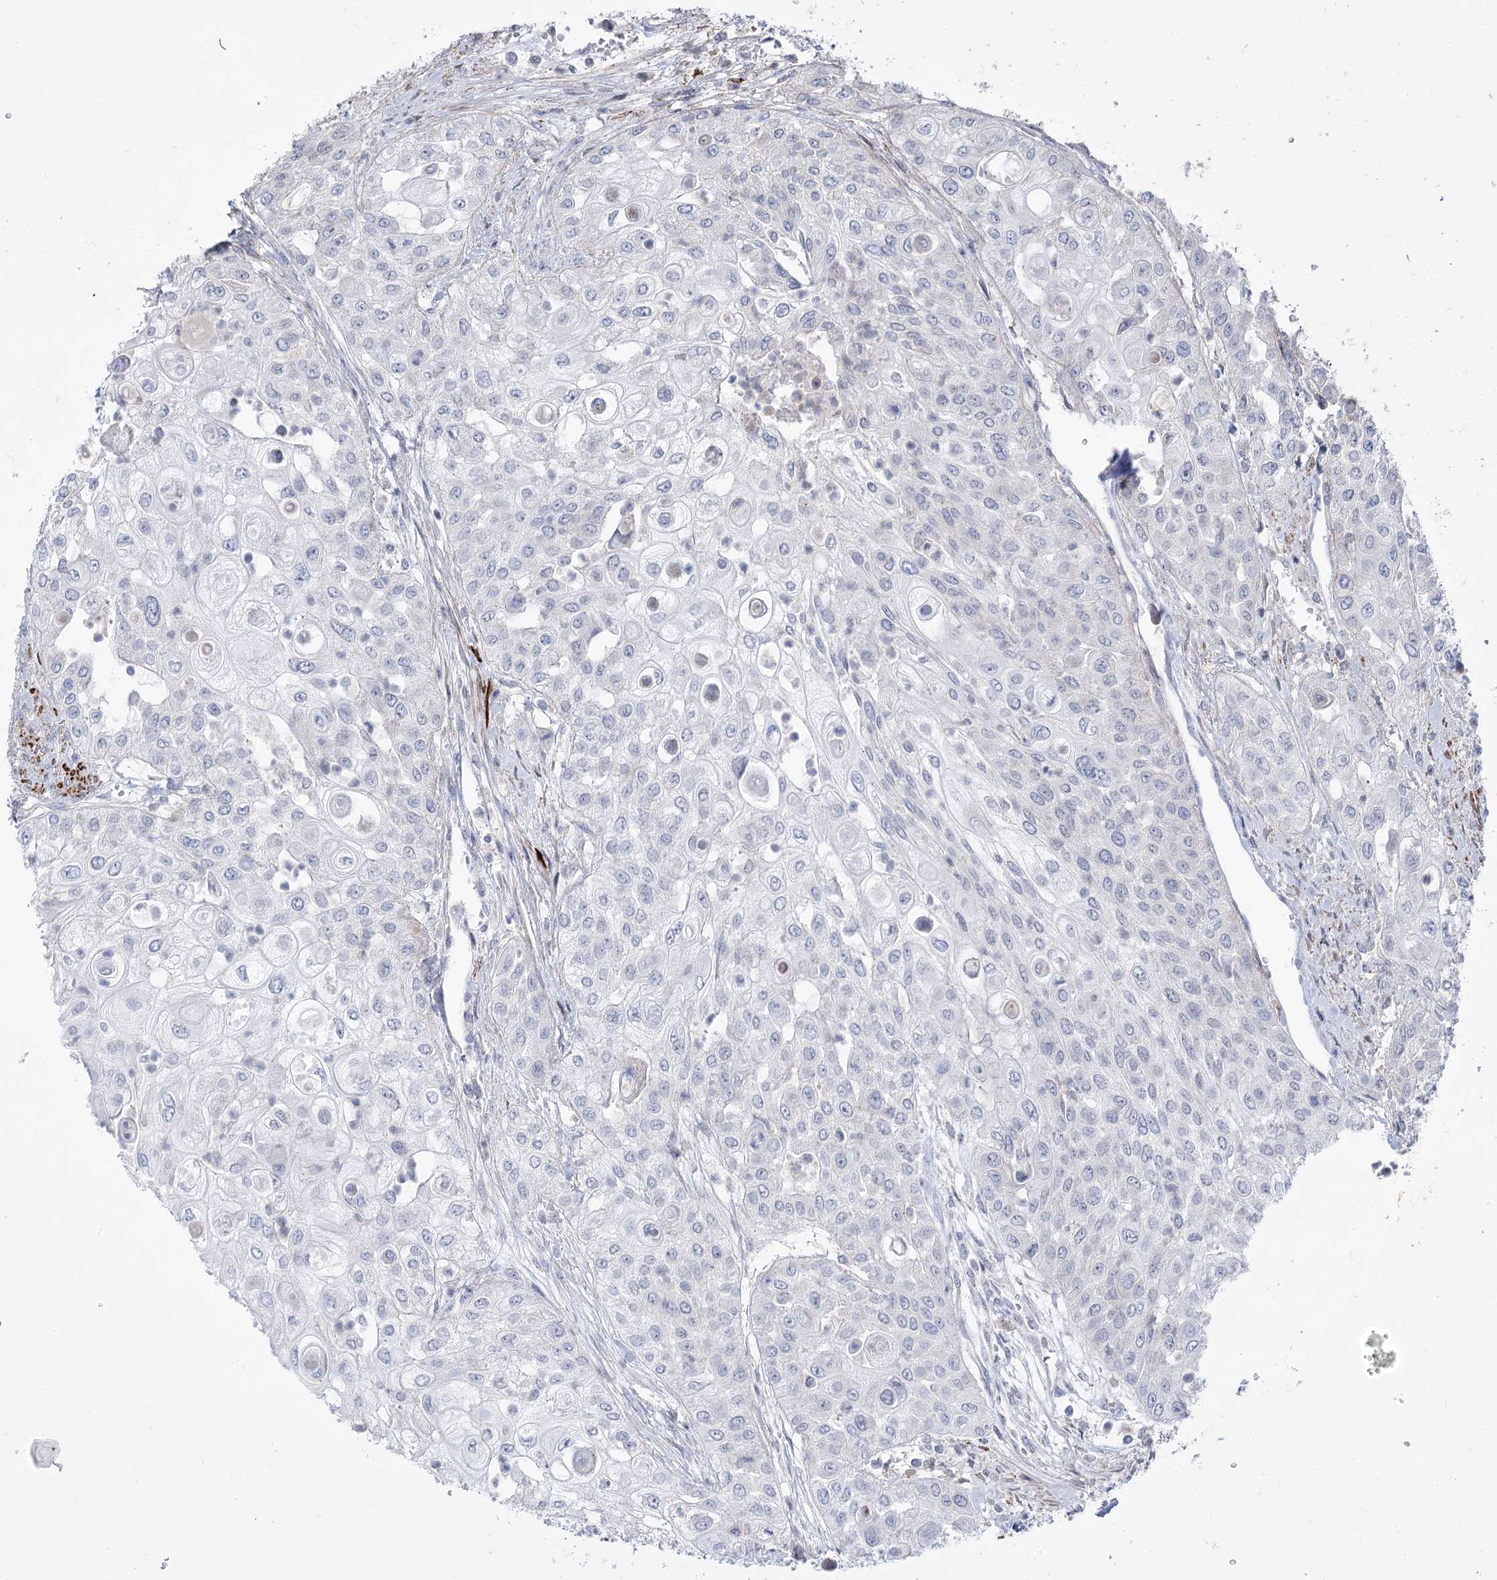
{"staining": {"intensity": "negative", "quantity": "none", "location": "none"}, "tissue": "urothelial cancer", "cell_type": "Tumor cells", "image_type": "cancer", "snomed": [{"axis": "morphology", "description": "Urothelial carcinoma, High grade"}, {"axis": "topography", "description": "Urinary bladder"}], "caption": "High magnification brightfield microscopy of urothelial cancer stained with DAB (3,3'-diaminobenzidine) (brown) and counterstained with hematoxylin (blue): tumor cells show no significant expression.", "gene": "ZSCAN23", "patient": {"sex": "female", "age": 79}}